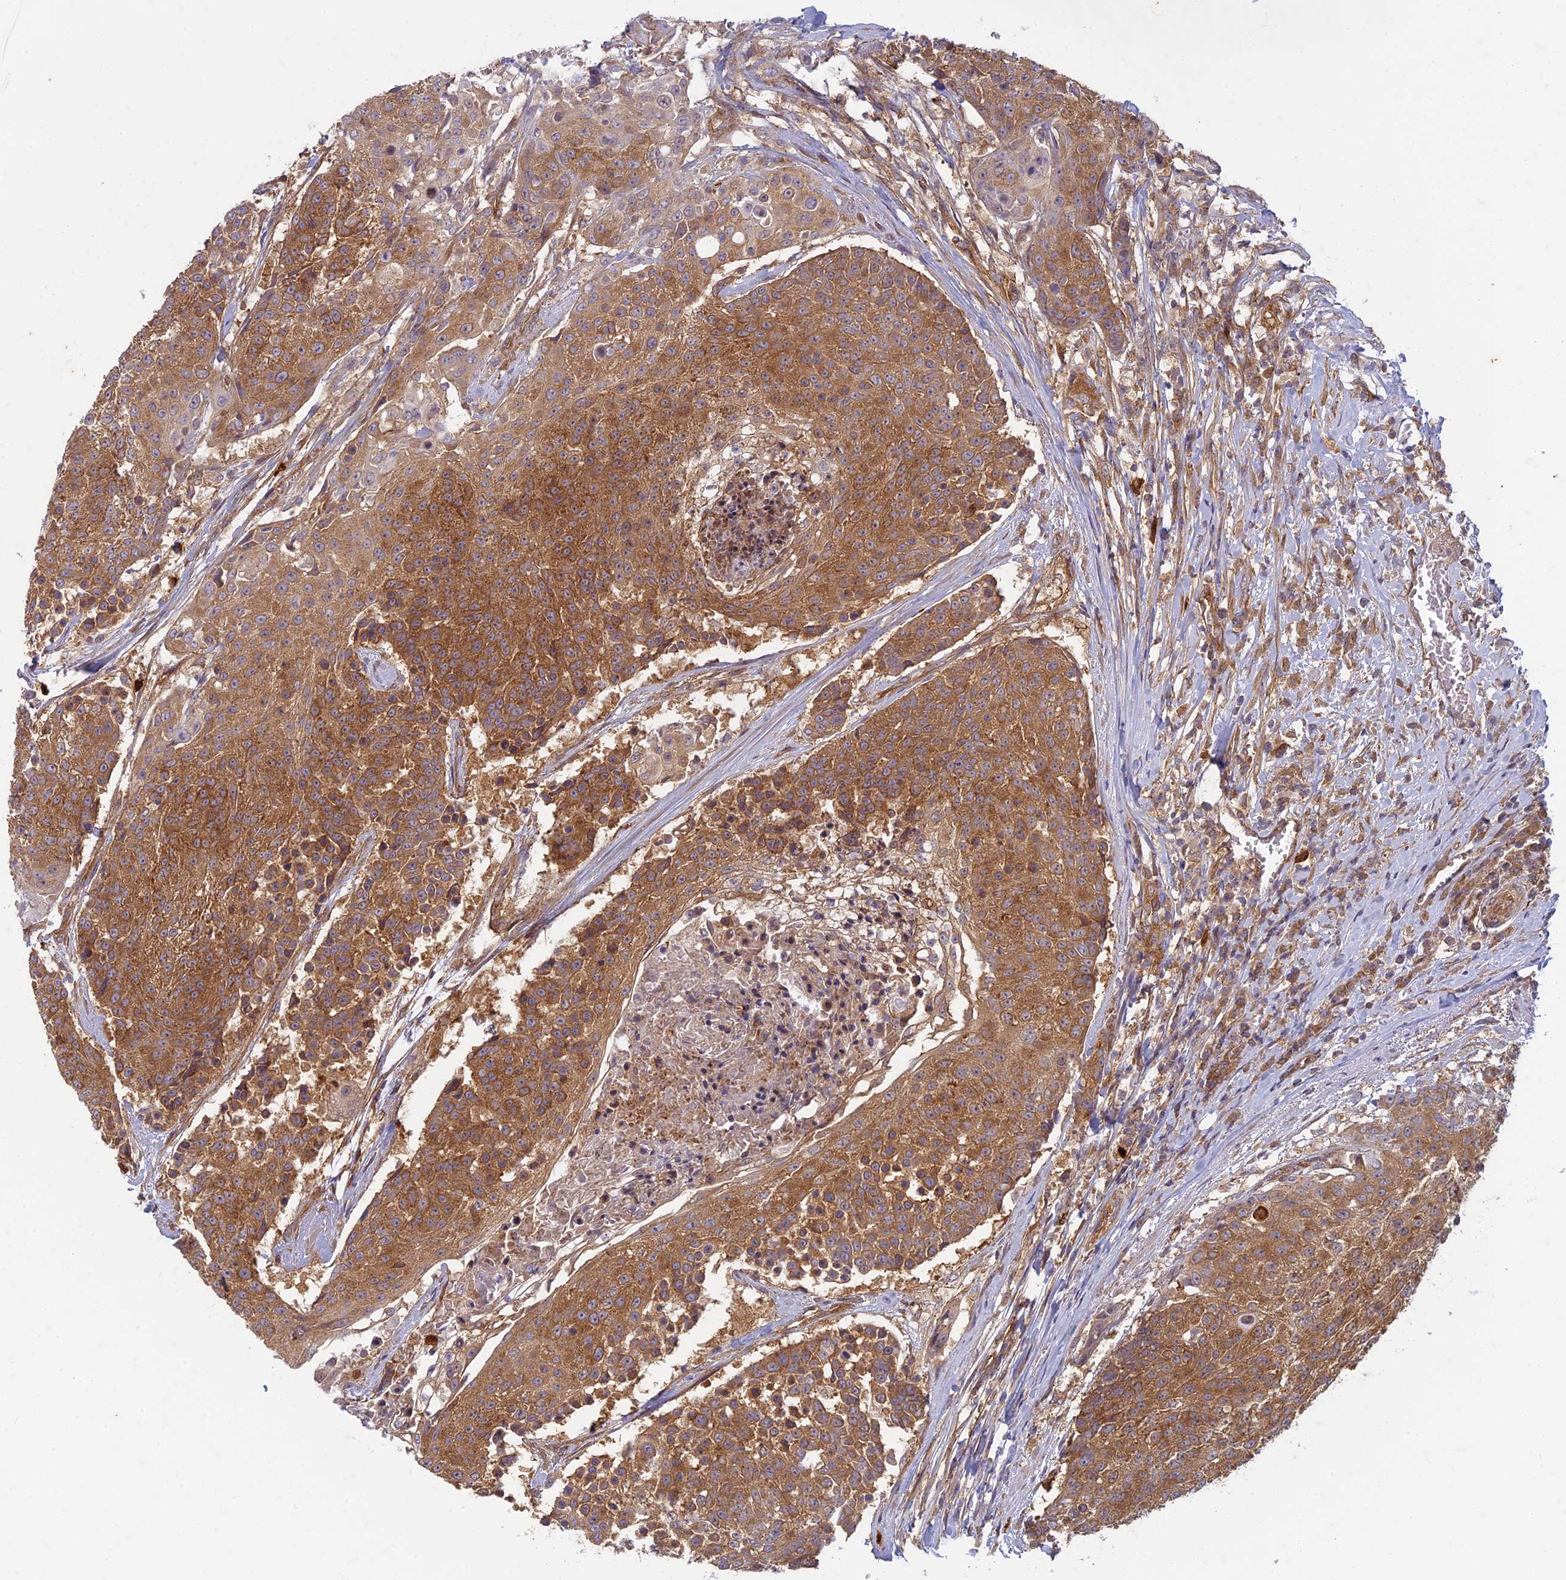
{"staining": {"intensity": "moderate", "quantity": ">75%", "location": "cytoplasmic/membranous"}, "tissue": "urothelial cancer", "cell_type": "Tumor cells", "image_type": "cancer", "snomed": [{"axis": "morphology", "description": "Urothelial carcinoma, High grade"}, {"axis": "topography", "description": "Urinary bladder"}], "caption": "Urothelial cancer tissue reveals moderate cytoplasmic/membranous positivity in approximately >75% of tumor cells, visualized by immunohistochemistry.", "gene": "TCF25", "patient": {"sex": "female", "age": 63}}